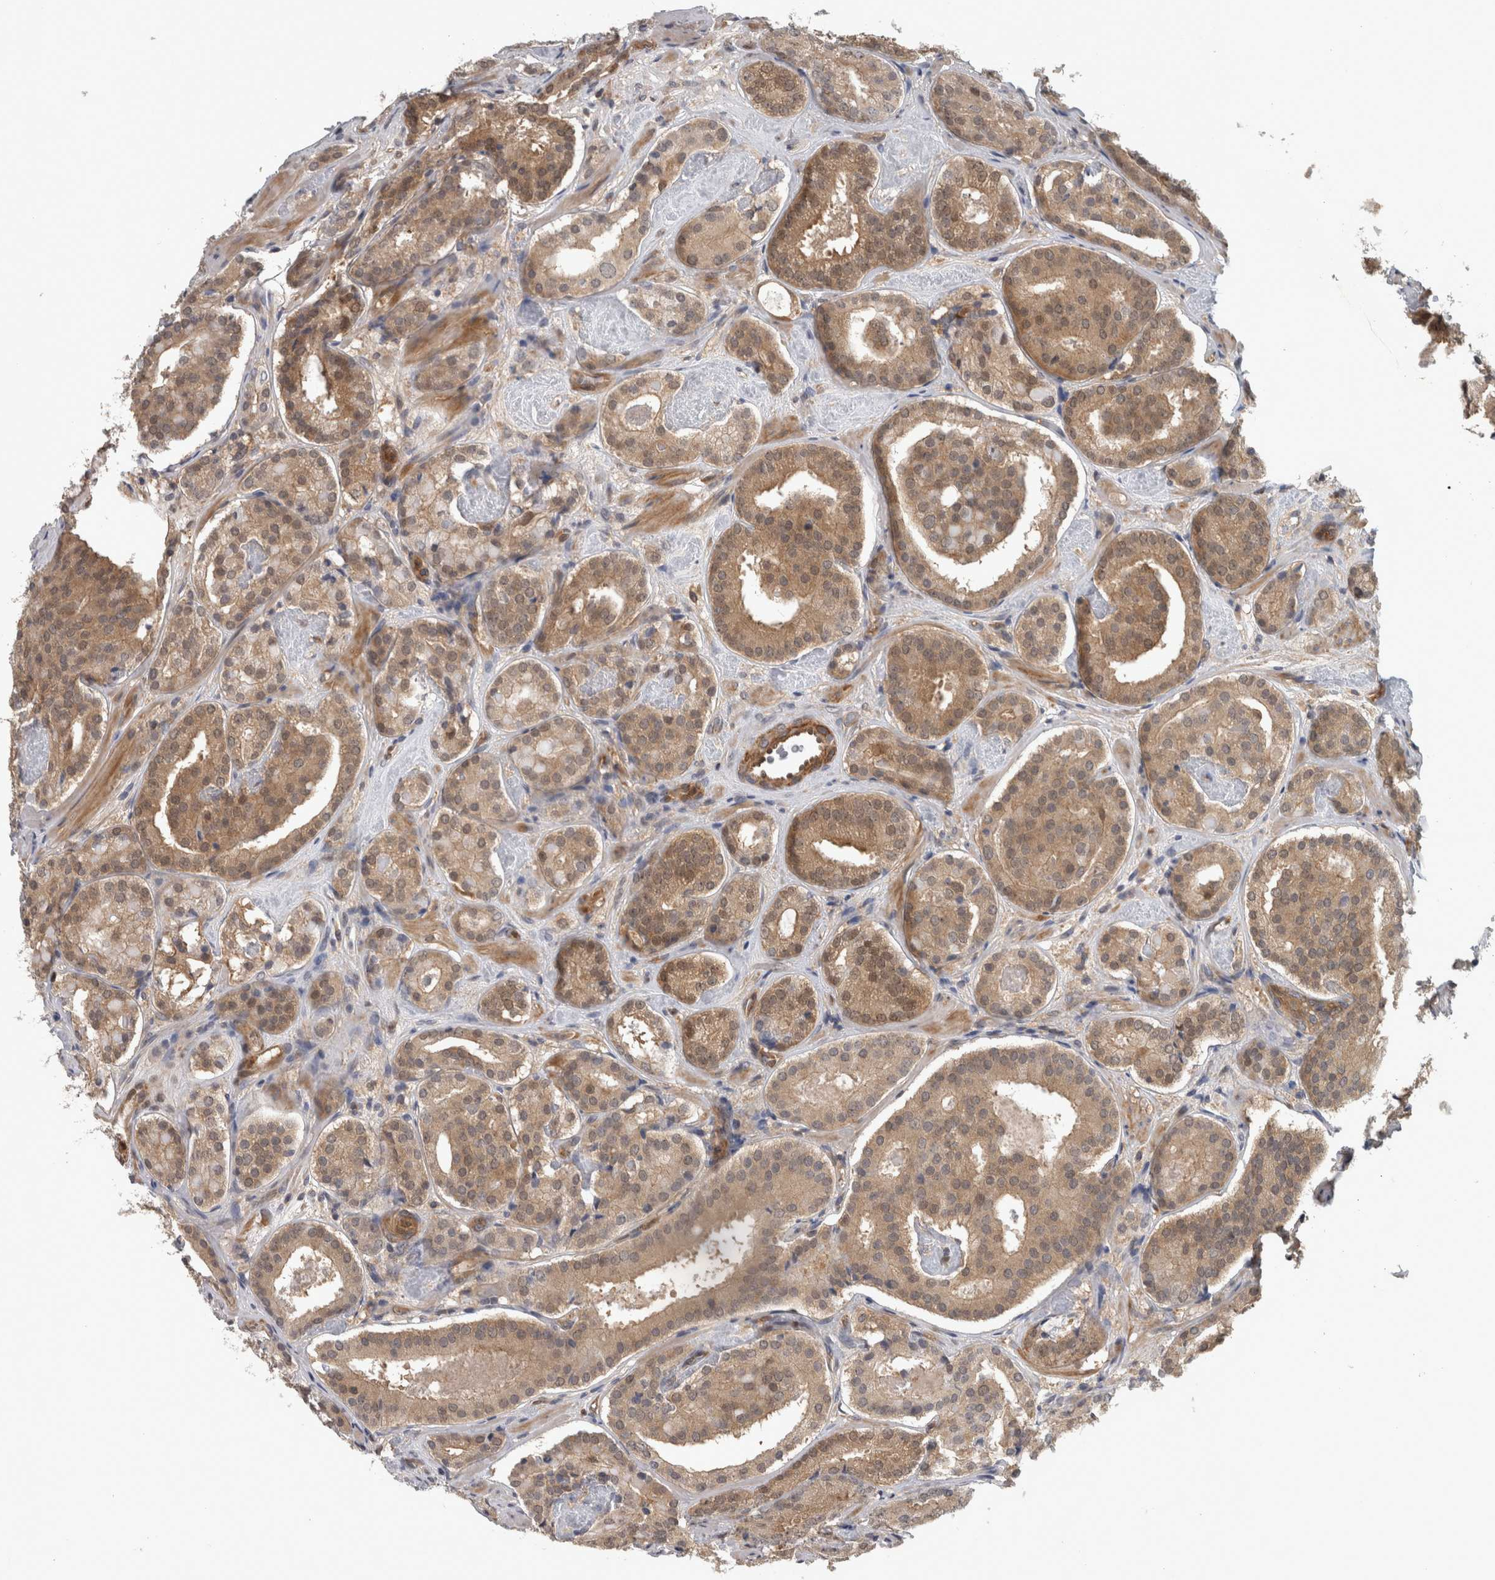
{"staining": {"intensity": "moderate", "quantity": ">75%", "location": "cytoplasmic/membranous,nuclear"}, "tissue": "prostate cancer", "cell_type": "Tumor cells", "image_type": "cancer", "snomed": [{"axis": "morphology", "description": "Adenocarcinoma, Low grade"}, {"axis": "topography", "description": "Prostate"}], "caption": "Prostate cancer was stained to show a protein in brown. There is medium levels of moderate cytoplasmic/membranous and nuclear expression in approximately >75% of tumor cells.", "gene": "NAPRT", "patient": {"sex": "male", "age": 69}}